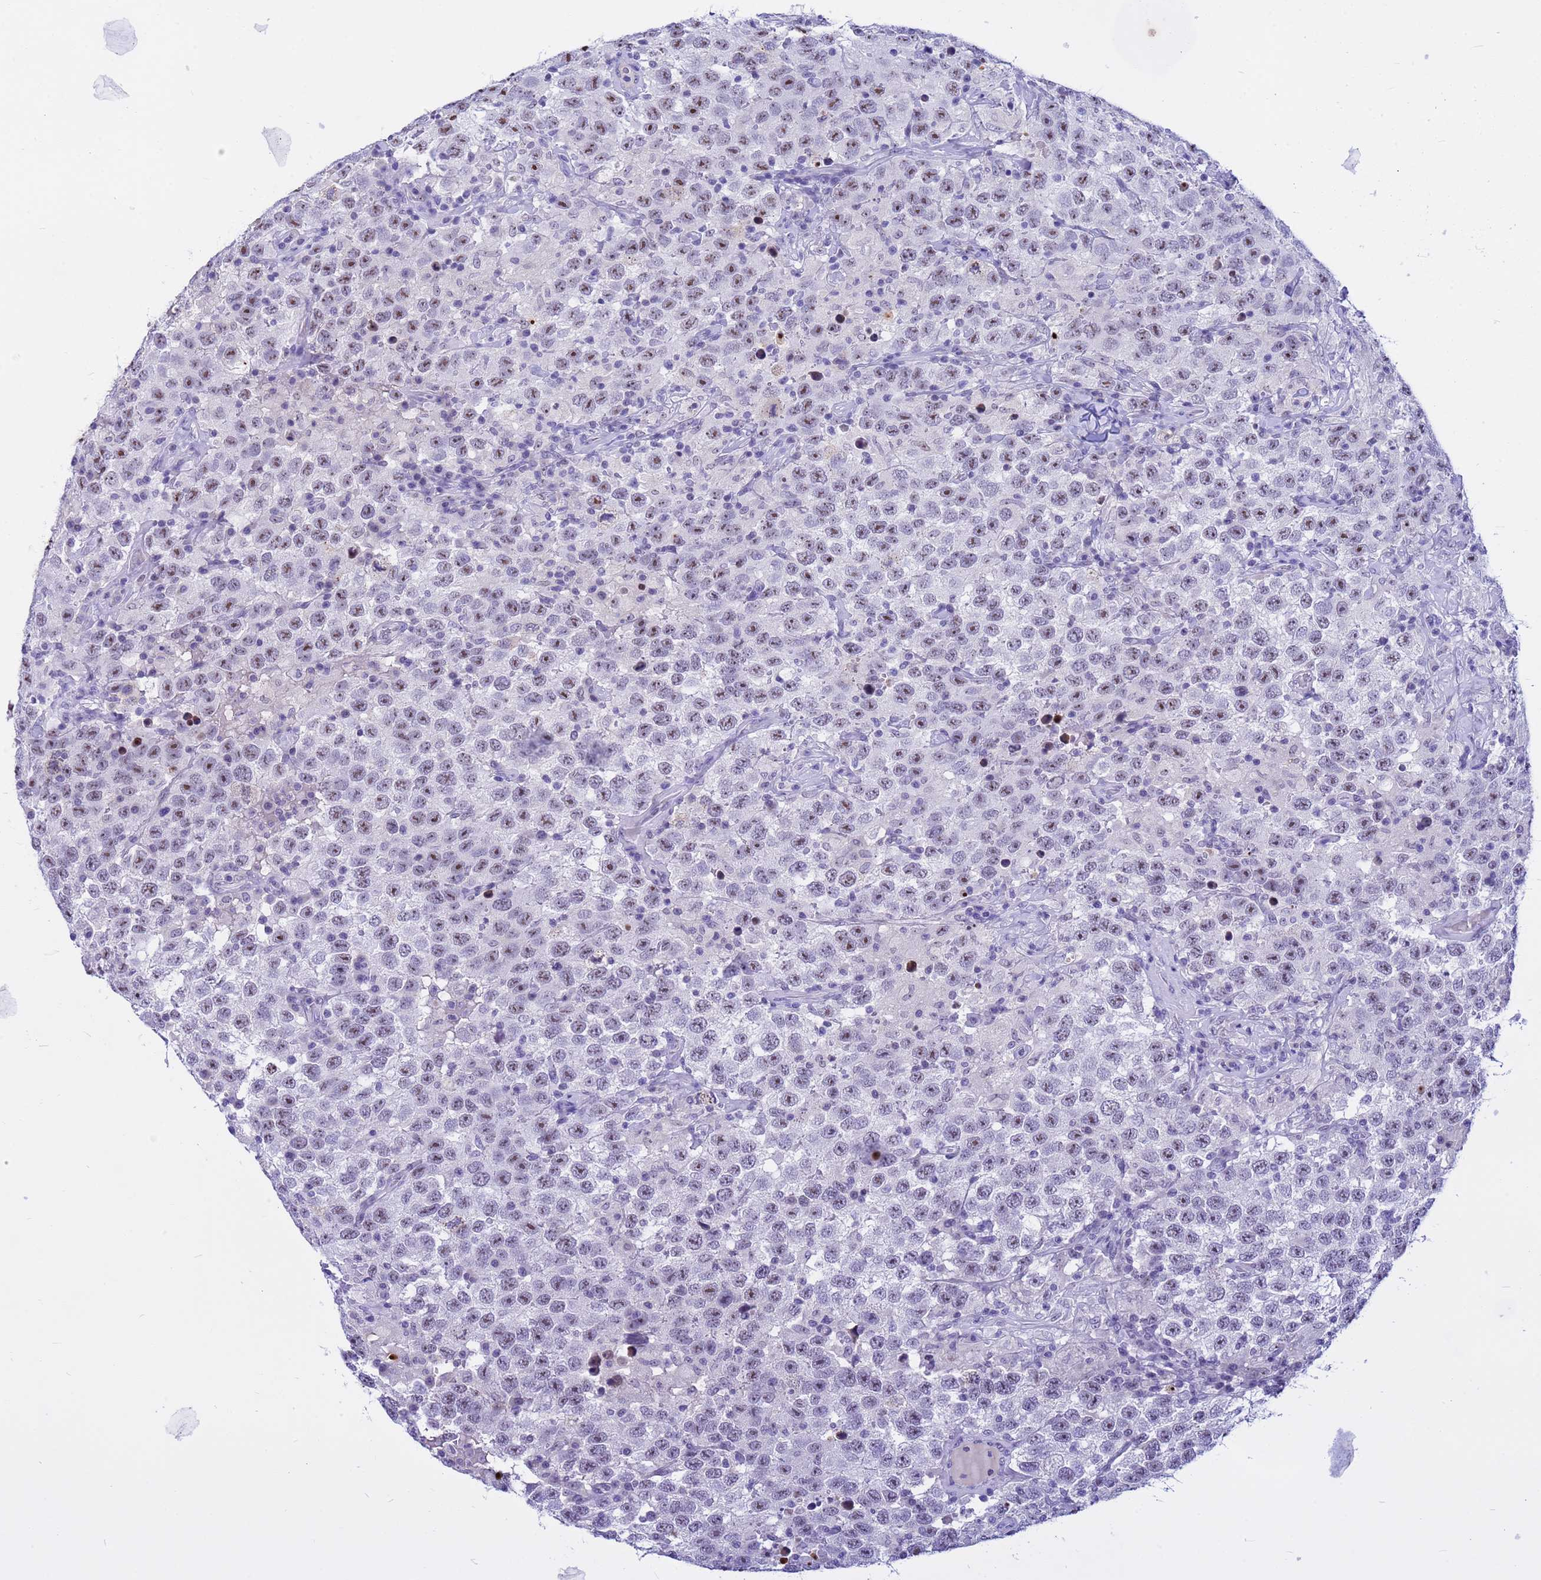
{"staining": {"intensity": "moderate", "quantity": "<25%", "location": "nuclear"}, "tissue": "testis cancer", "cell_type": "Tumor cells", "image_type": "cancer", "snomed": [{"axis": "morphology", "description": "Seminoma, NOS"}, {"axis": "topography", "description": "Testis"}], "caption": "Seminoma (testis) tissue displays moderate nuclear expression in about <25% of tumor cells, visualized by immunohistochemistry. The staining is performed using DAB brown chromogen to label protein expression. The nuclei are counter-stained blue using hematoxylin.", "gene": "DMRTC2", "patient": {"sex": "male", "age": 41}}